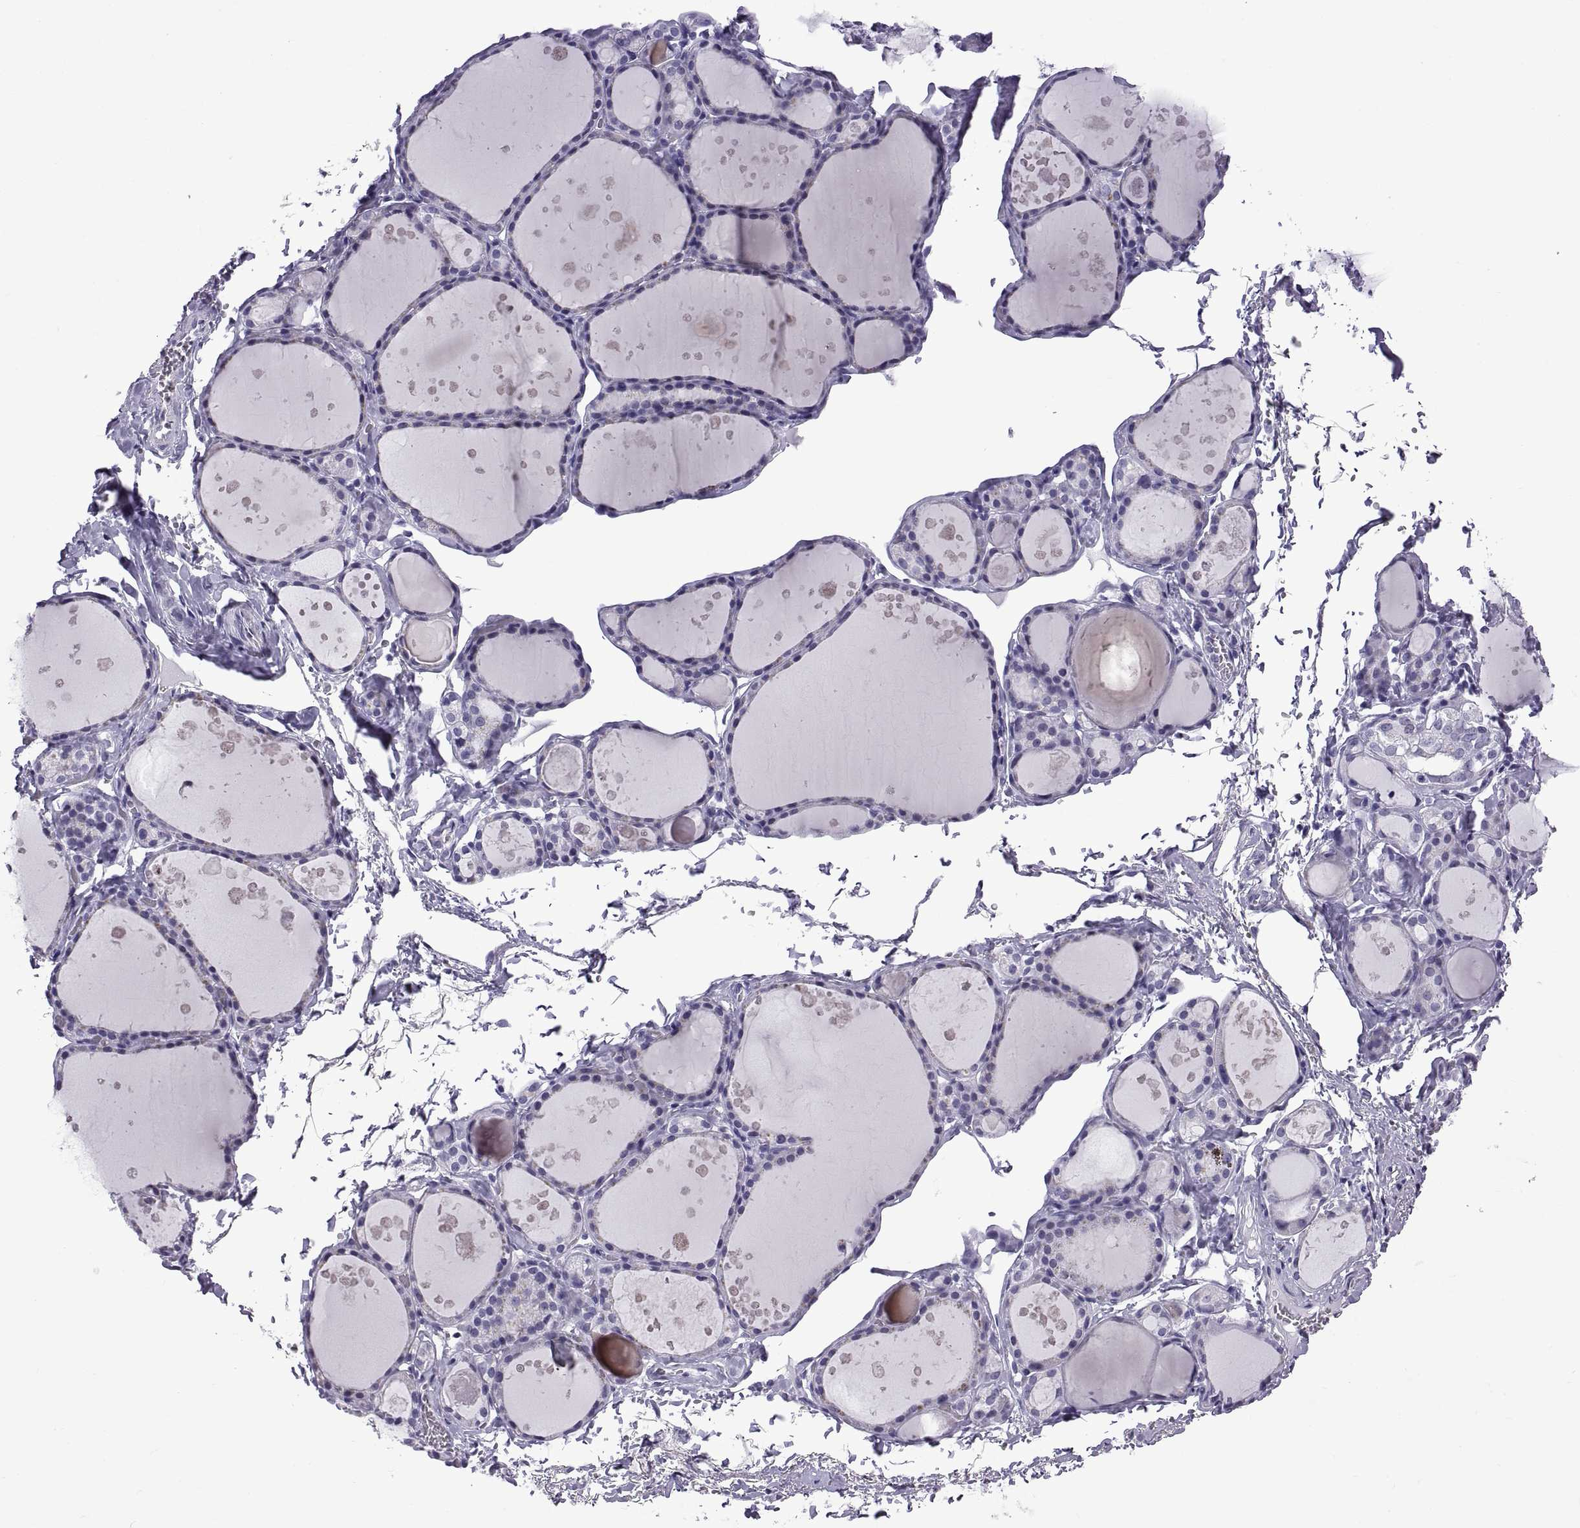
{"staining": {"intensity": "negative", "quantity": "none", "location": "none"}, "tissue": "thyroid gland", "cell_type": "Glandular cells", "image_type": "normal", "snomed": [{"axis": "morphology", "description": "Normal tissue, NOS"}, {"axis": "topography", "description": "Thyroid gland"}], "caption": "The immunohistochemistry micrograph has no significant staining in glandular cells of thyroid gland.", "gene": "C3orf22", "patient": {"sex": "male", "age": 68}}